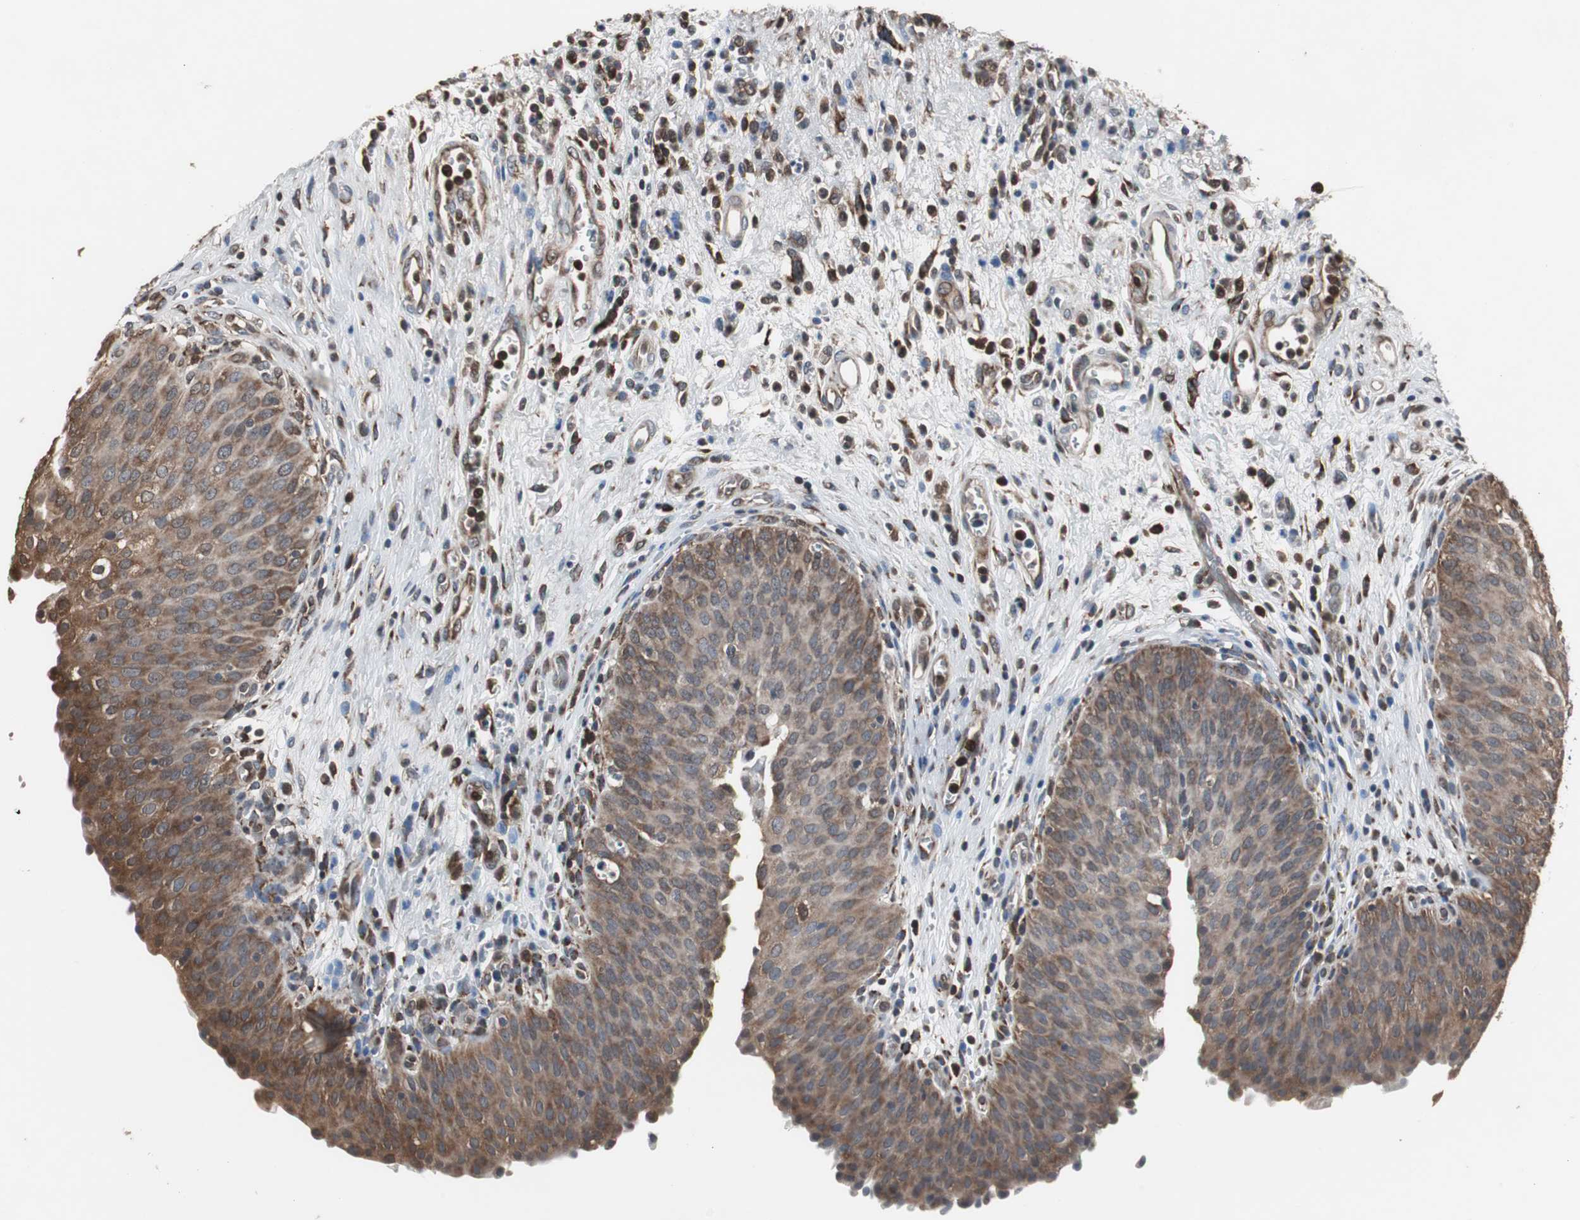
{"staining": {"intensity": "strong", "quantity": ">75%", "location": "cytoplasmic/membranous"}, "tissue": "urinary bladder", "cell_type": "Urothelial cells", "image_type": "normal", "snomed": [{"axis": "morphology", "description": "Normal tissue, NOS"}, {"axis": "morphology", "description": "Dysplasia, NOS"}, {"axis": "topography", "description": "Urinary bladder"}], "caption": "Immunohistochemical staining of normal human urinary bladder shows high levels of strong cytoplasmic/membranous expression in approximately >75% of urothelial cells.", "gene": "ZSCAN22", "patient": {"sex": "male", "age": 35}}